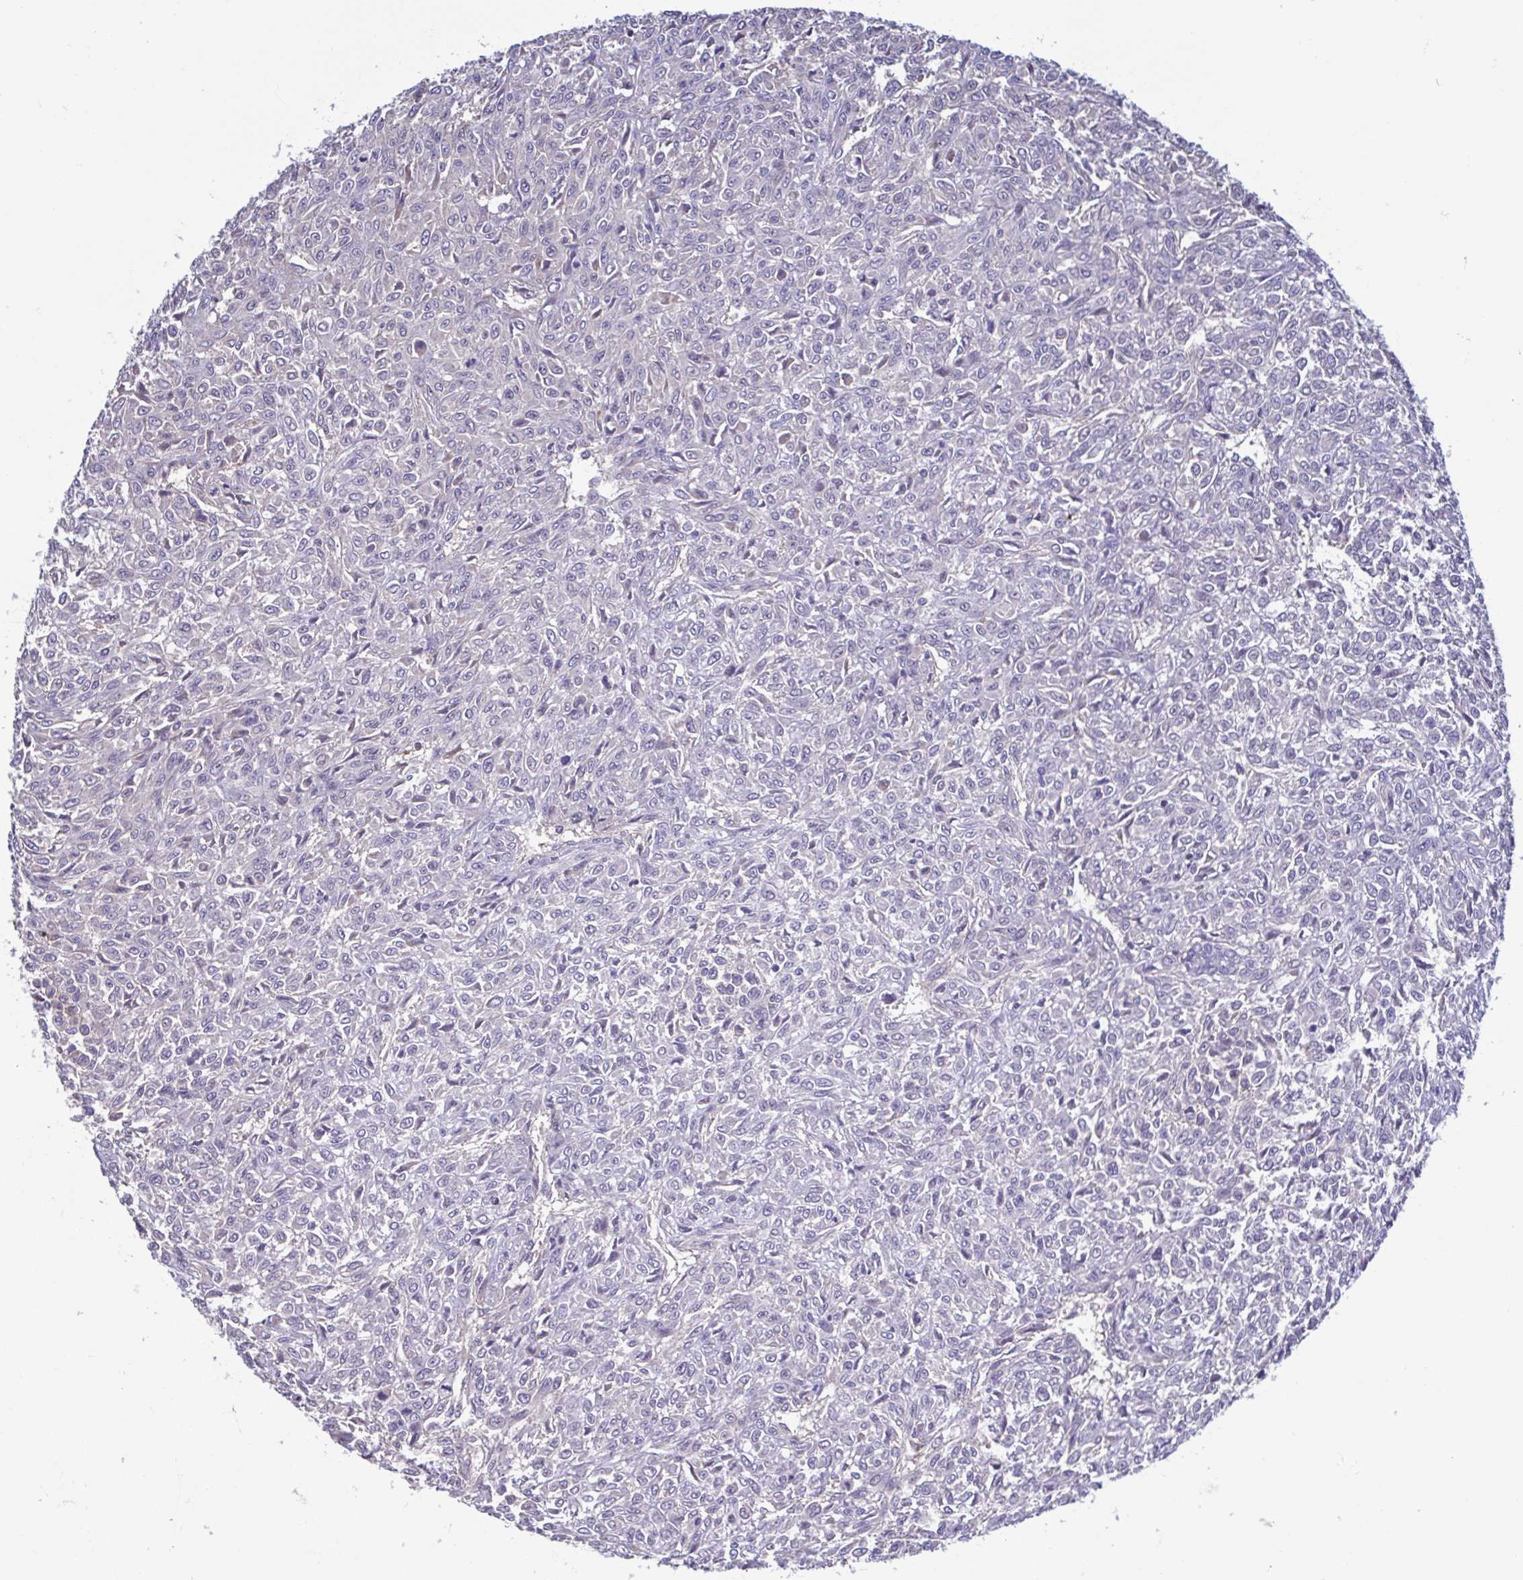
{"staining": {"intensity": "negative", "quantity": "none", "location": "none"}, "tissue": "renal cancer", "cell_type": "Tumor cells", "image_type": "cancer", "snomed": [{"axis": "morphology", "description": "Adenocarcinoma, NOS"}, {"axis": "topography", "description": "Kidney"}], "caption": "Renal cancer stained for a protein using IHC displays no expression tumor cells.", "gene": "LRRC38", "patient": {"sex": "male", "age": 58}}